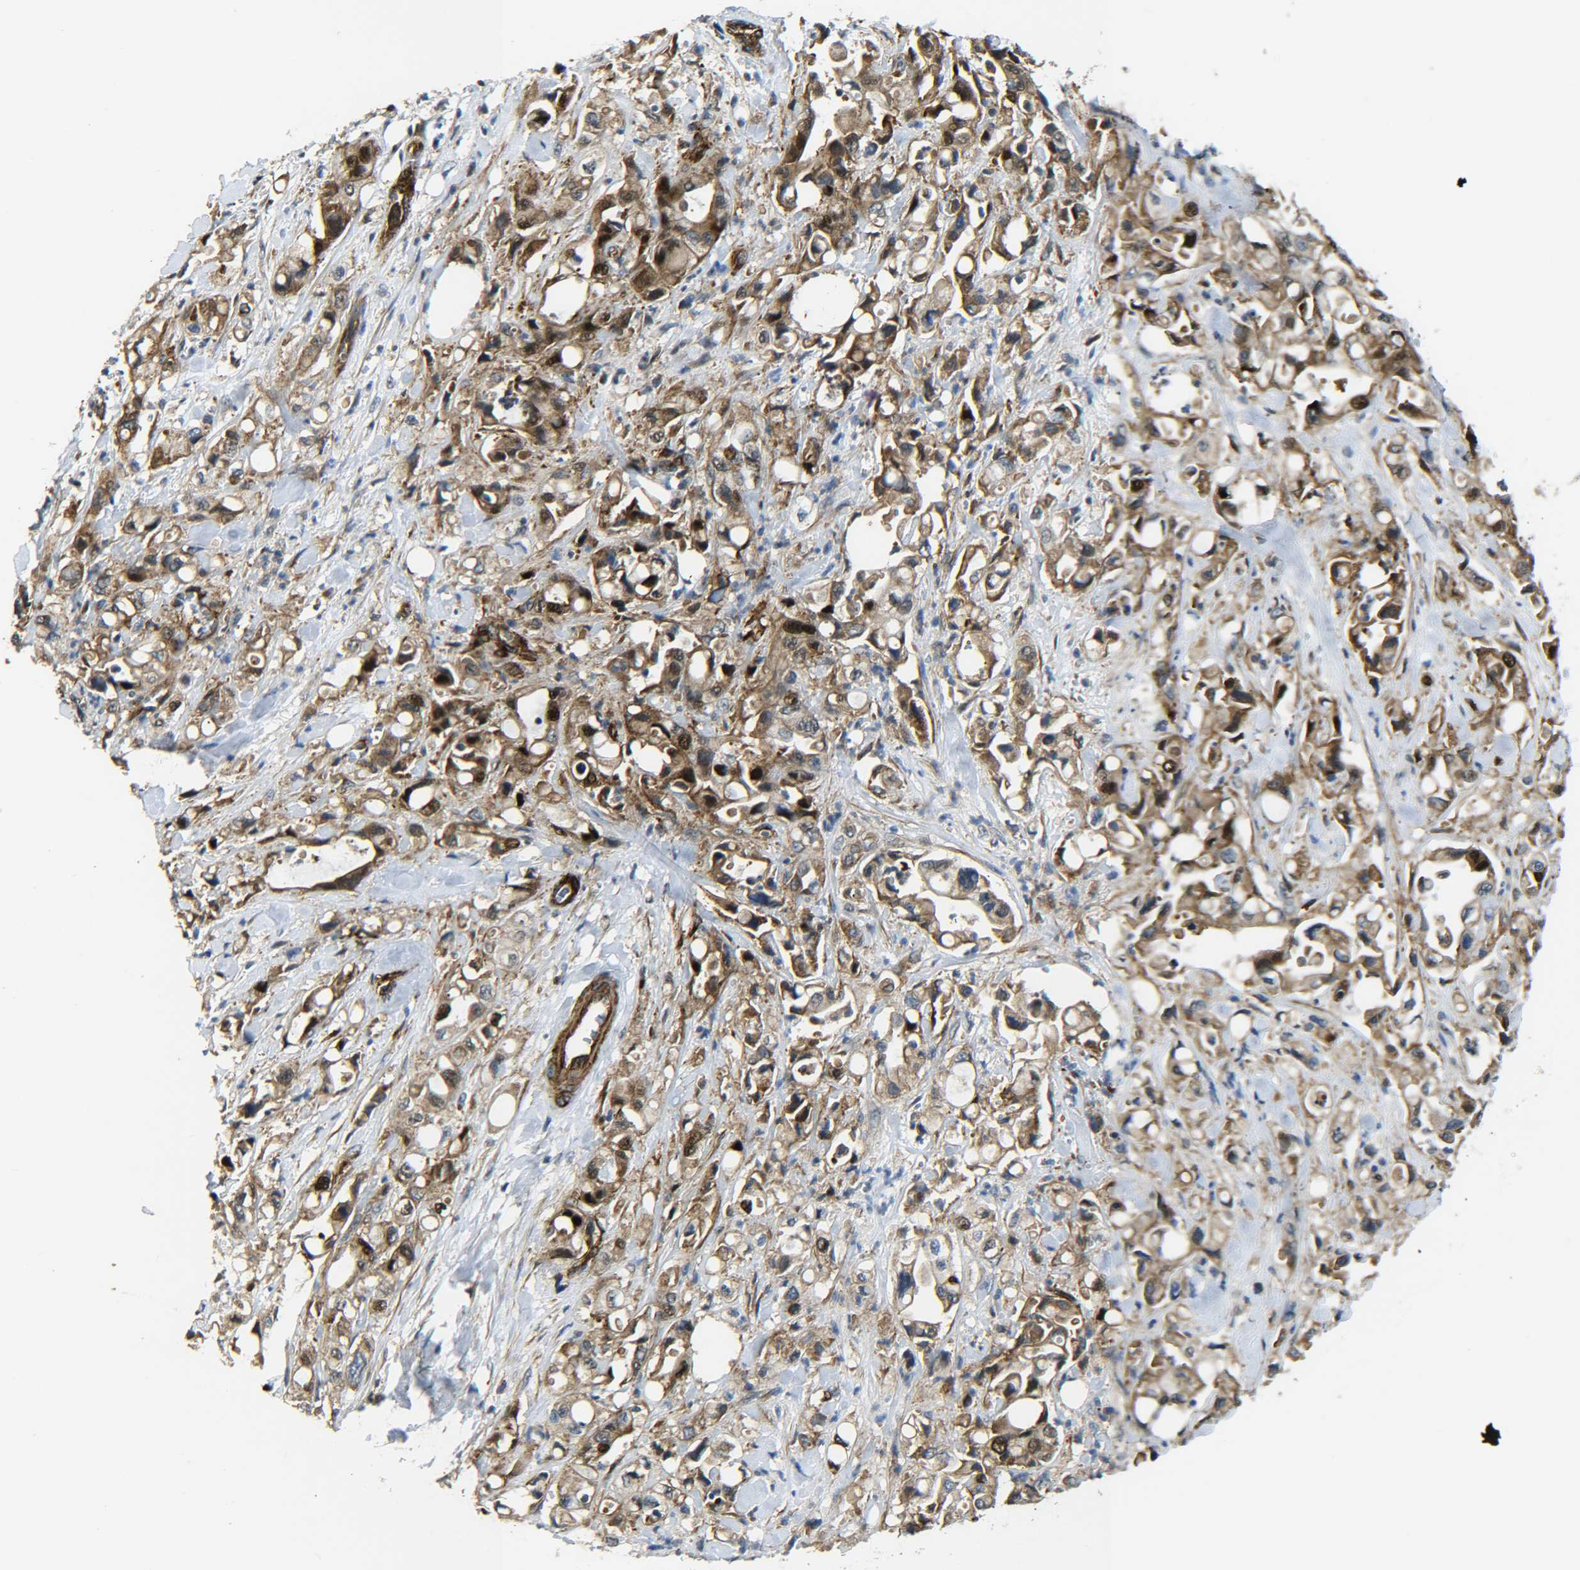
{"staining": {"intensity": "strong", "quantity": ">75%", "location": "cytoplasmic/membranous,nuclear"}, "tissue": "pancreatic cancer", "cell_type": "Tumor cells", "image_type": "cancer", "snomed": [{"axis": "morphology", "description": "Adenocarcinoma, NOS"}, {"axis": "topography", "description": "Pancreas"}], "caption": "High-magnification brightfield microscopy of pancreatic adenocarcinoma stained with DAB (3,3'-diaminobenzidine) (brown) and counterstained with hematoxylin (blue). tumor cells exhibit strong cytoplasmic/membranous and nuclear expression is seen in approximately>75% of cells.", "gene": "ECE1", "patient": {"sex": "male", "age": 70}}